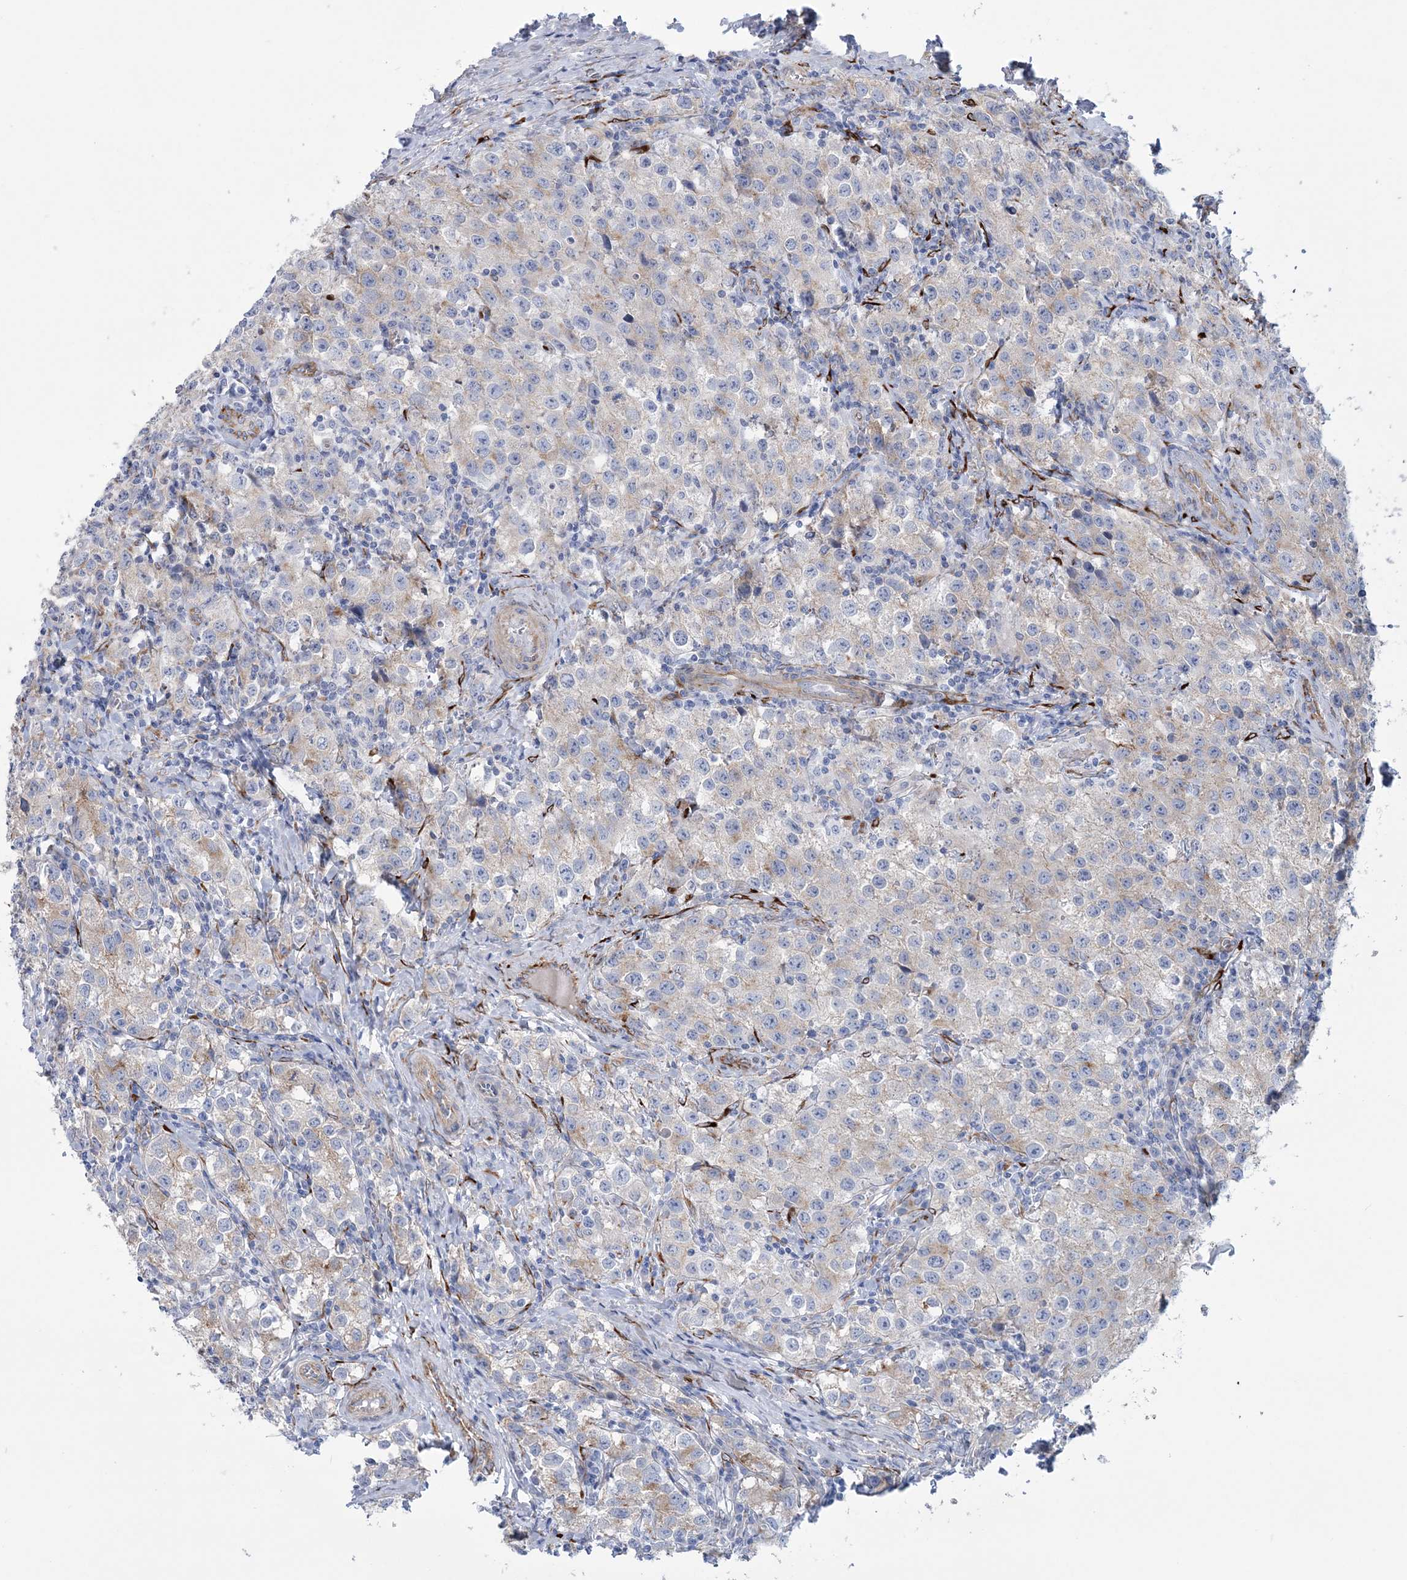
{"staining": {"intensity": "negative", "quantity": "none", "location": "none"}, "tissue": "testis cancer", "cell_type": "Tumor cells", "image_type": "cancer", "snomed": [{"axis": "morphology", "description": "Seminoma, NOS"}, {"axis": "morphology", "description": "Carcinoma, Embryonal, NOS"}, {"axis": "topography", "description": "Testis"}], "caption": "Photomicrograph shows no protein expression in tumor cells of seminoma (testis) tissue.", "gene": "RAB11FIP5", "patient": {"sex": "male", "age": 43}}